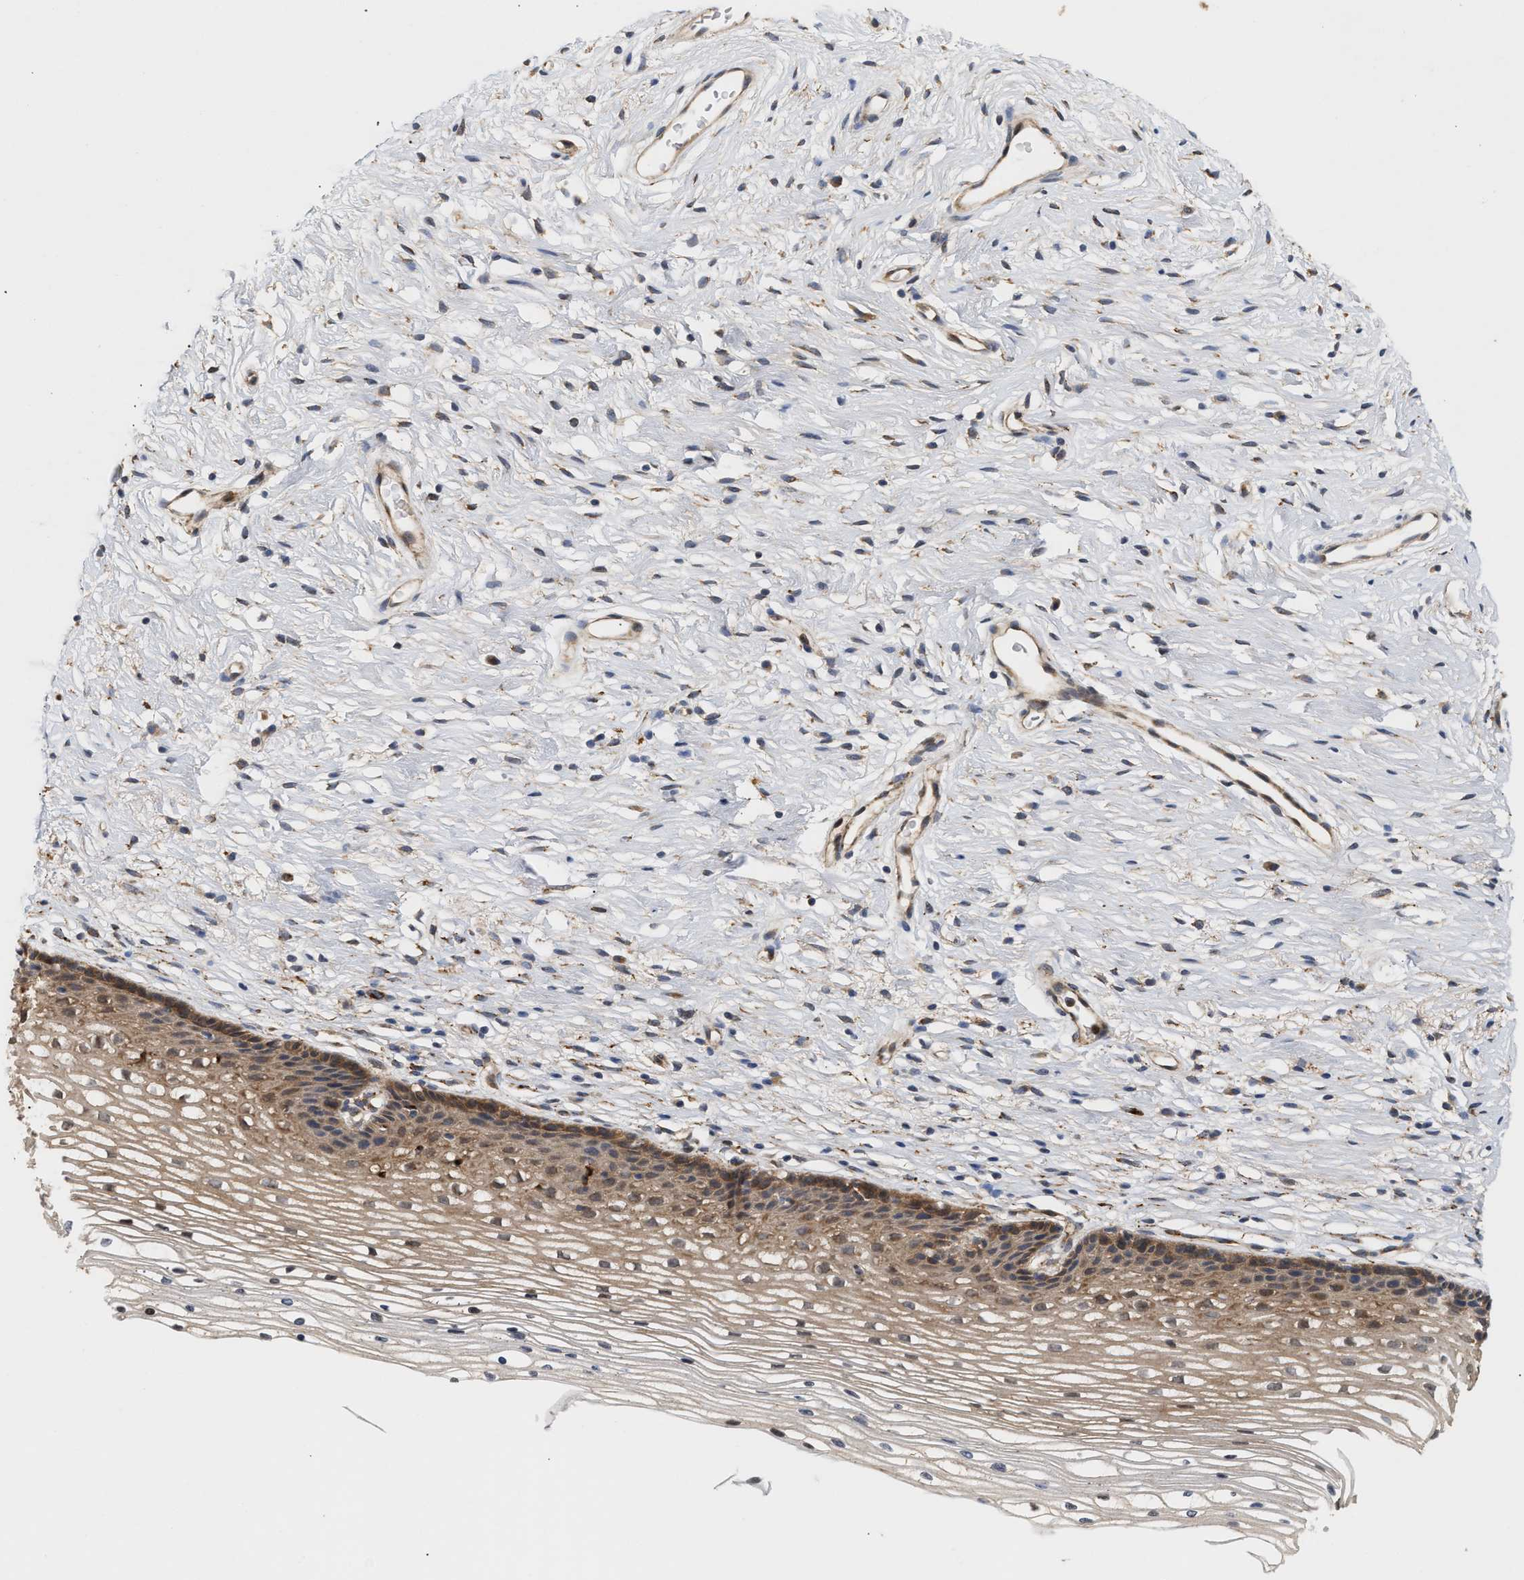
{"staining": {"intensity": "moderate", "quantity": "<25%", "location": "cytoplasmic/membranous"}, "tissue": "cervix", "cell_type": "Glandular cells", "image_type": "normal", "snomed": [{"axis": "morphology", "description": "Normal tissue, NOS"}, {"axis": "topography", "description": "Cervix"}], "caption": "Approximately <25% of glandular cells in normal human cervix show moderate cytoplasmic/membranous protein positivity as visualized by brown immunohistochemical staining.", "gene": "PLCD1", "patient": {"sex": "female", "age": 77}}